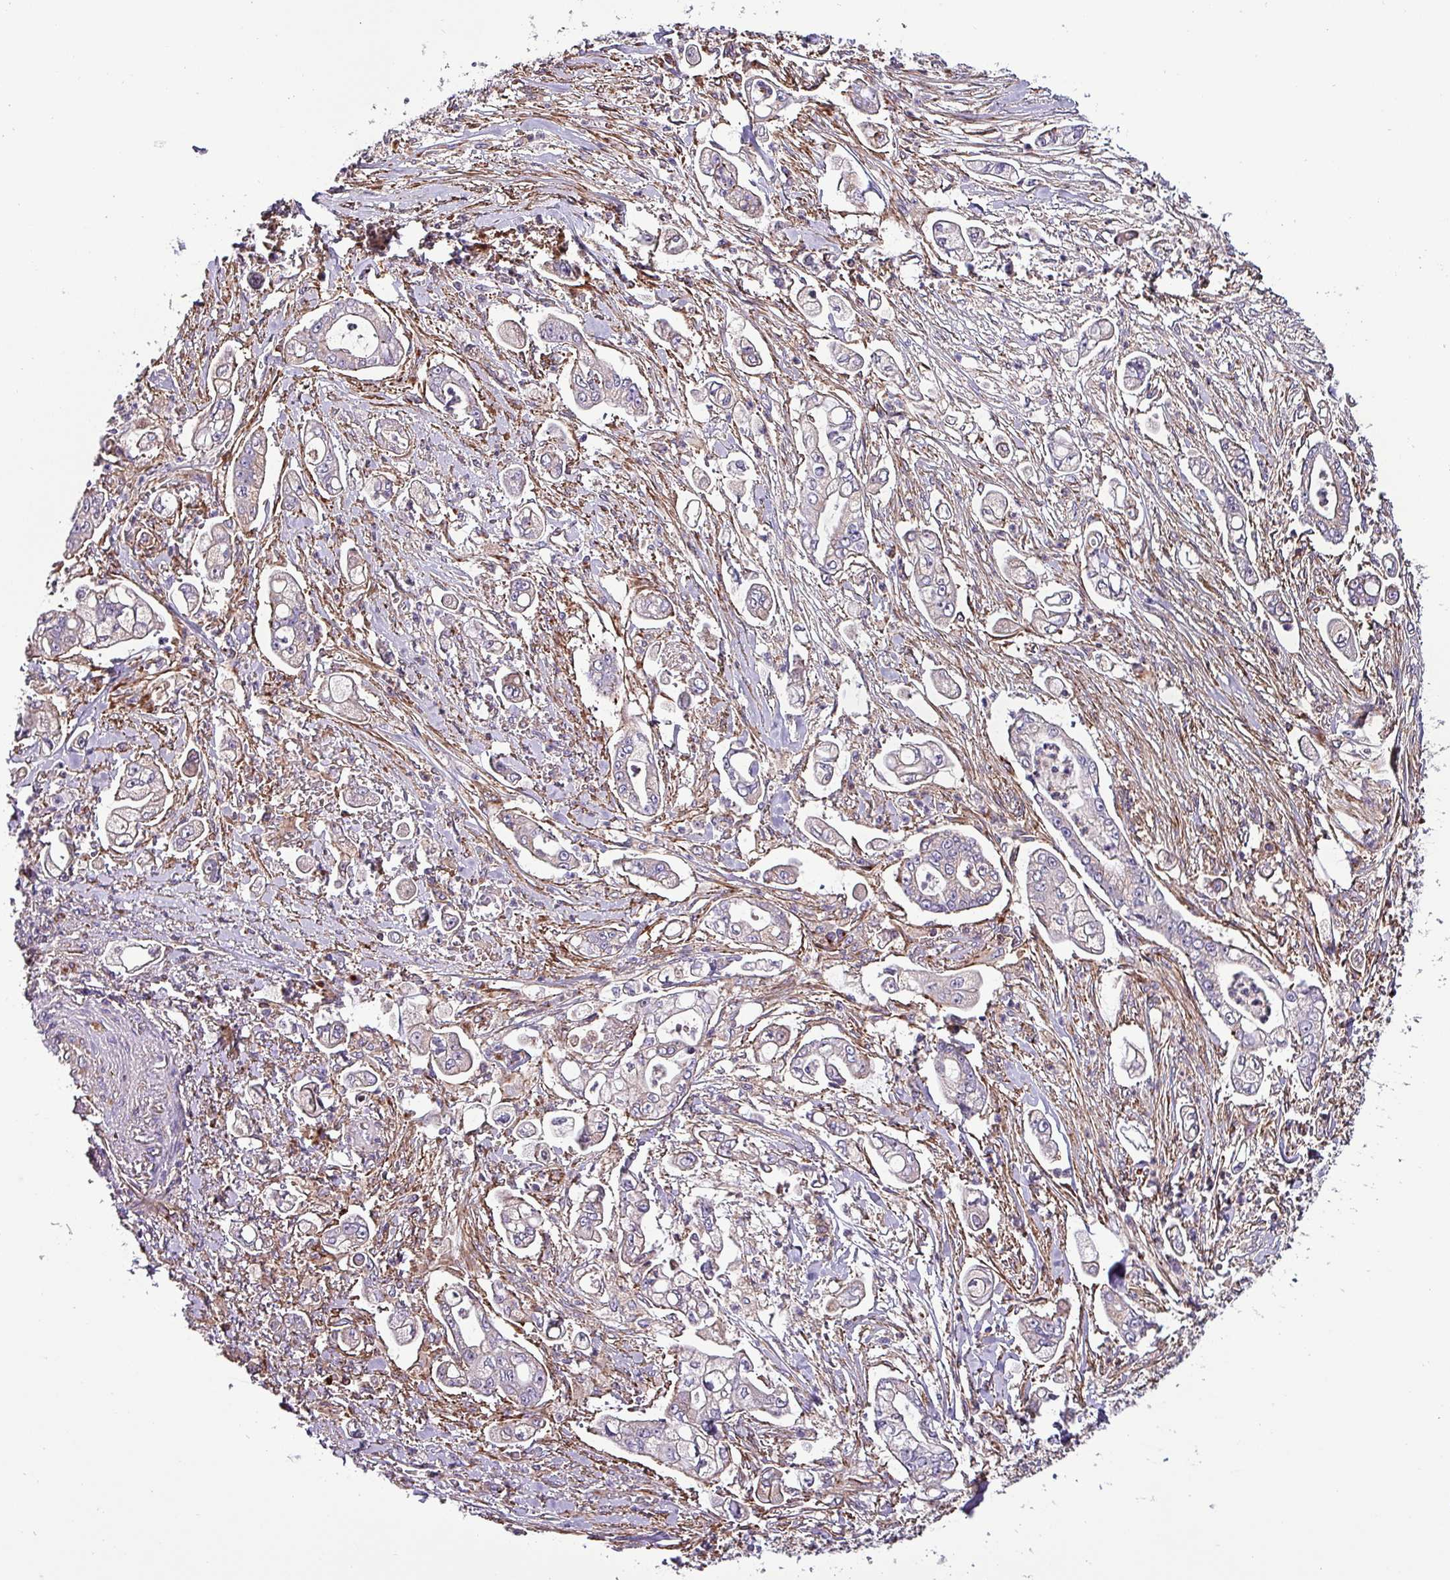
{"staining": {"intensity": "negative", "quantity": "none", "location": "none"}, "tissue": "pancreatic cancer", "cell_type": "Tumor cells", "image_type": "cancer", "snomed": [{"axis": "morphology", "description": "Adenocarcinoma, NOS"}, {"axis": "topography", "description": "Pancreas"}], "caption": "Immunohistochemical staining of pancreatic adenocarcinoma demonstrates no significant positivity in tumor cells. (DAB immunohistochemistry (IHC) with hematoxylin counter stain).", "gene": "VAMP4", "patient": {"sex": "female", "age": 69}}